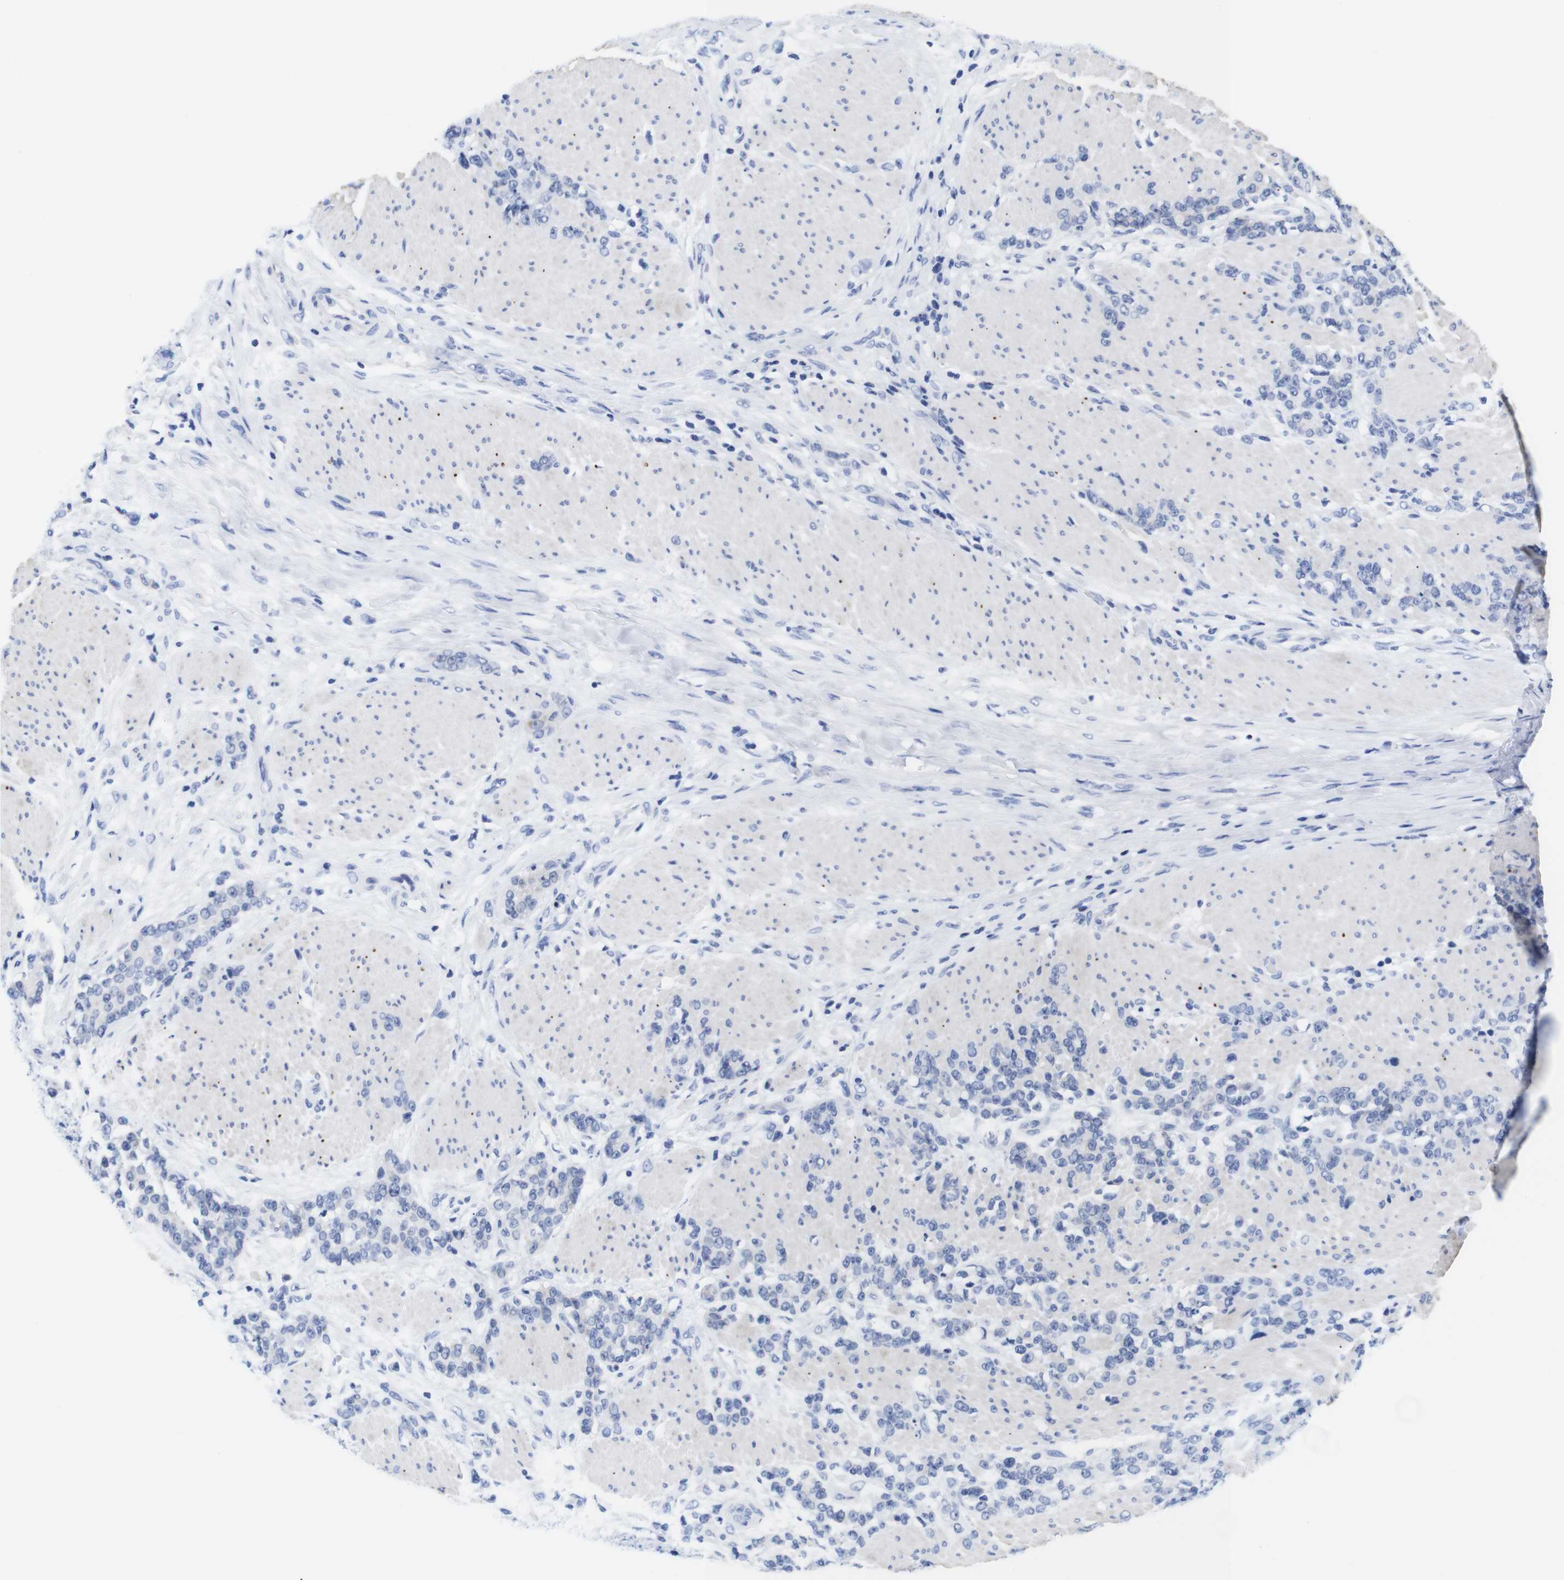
{"staining": {"intensity": "negative", "quantity": "none", "location": "none"}, "tissue": "stomach cancer", "cell_type": "Tumor cells", "image_type": "cancer", "snomed": [{"axis": "morphology", "description": "Adenocarcinoma, NOS"}, {"axis": "topography", "description": "Stomach, lower"}], "caption": "Protein analysis of adenocarcinoma (stomach) demonstrates no significant positivity in tumor cells.", "gene": "LRRC55", "patient": {"sex": "male", "age": 88}}